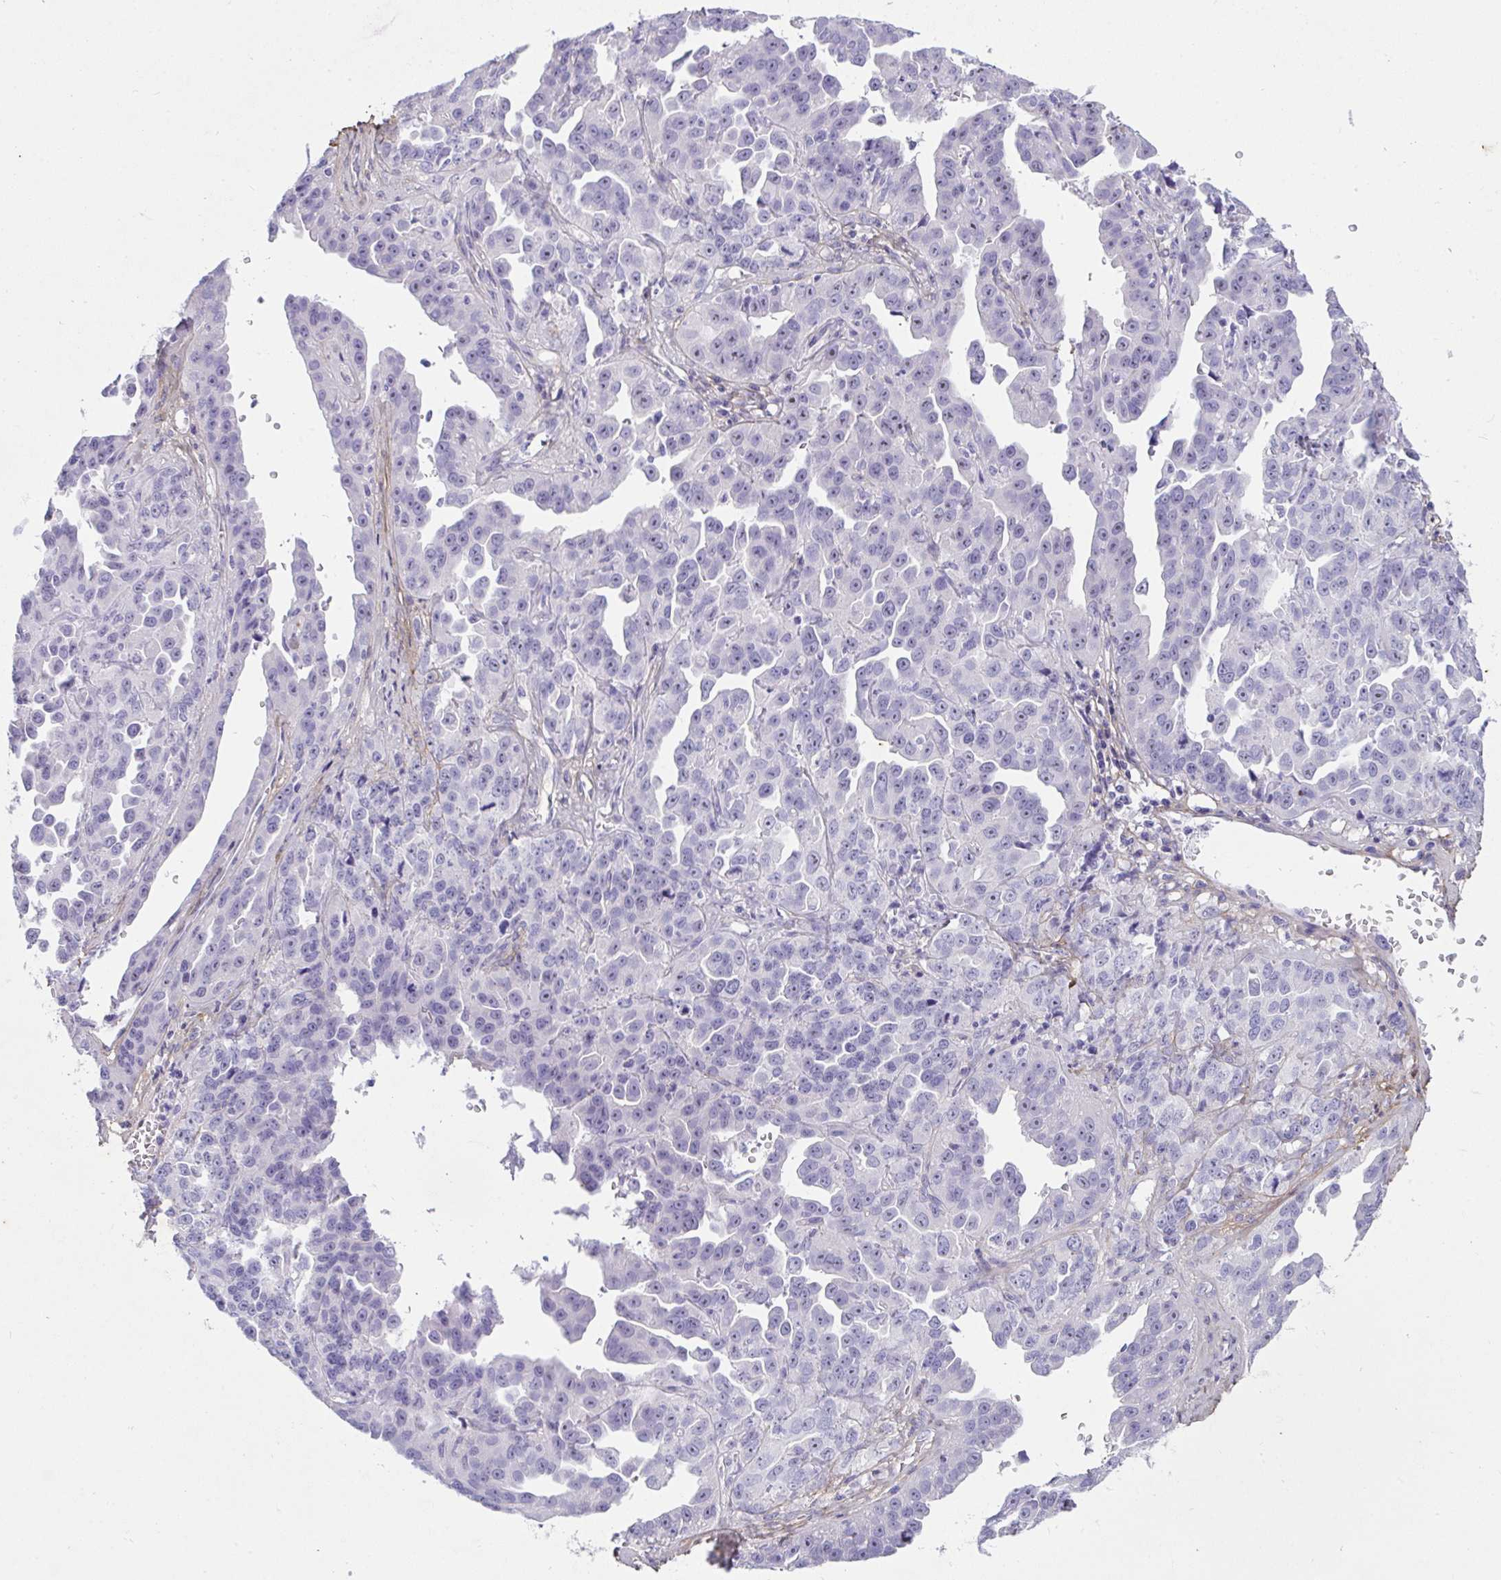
{"staining": {"intensity": "negative", "quantity": "none", "location": "none"}, "tissue": "ovarian cancer", "cell_type": "Tumor cells", "image_type": "cancer", "snomed": [{"axis": "morphology", "description": "Cystadenocarcinoma, serous, NOS"}, {"axis": "topography", "description": "Ovary"}], "caption": "This is an immunohistochemistry (IHC) histopathology image of ovarian serous cystadenocarcinoma. There is no staining in tumor cells.", "gene": "LHFPL6", "patient": {"sex": "female", "age": 75}}